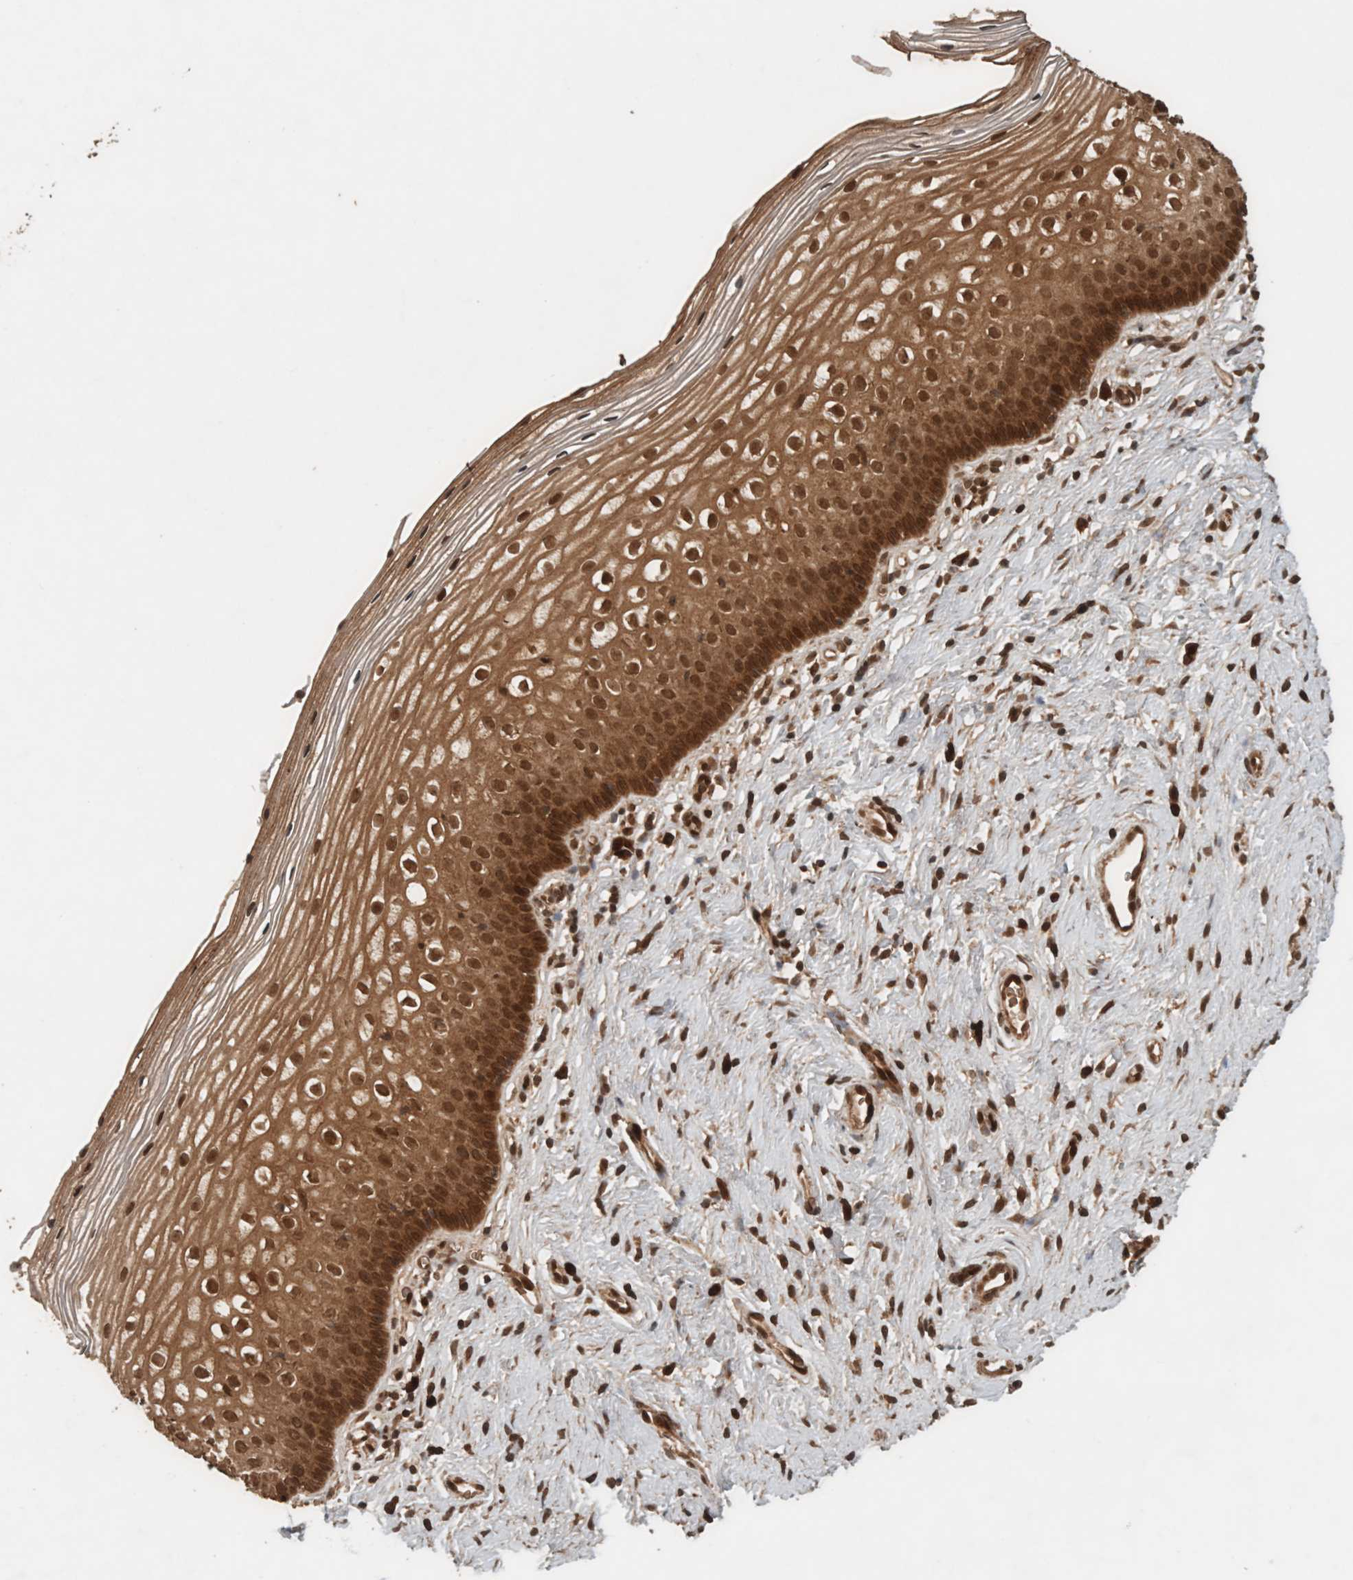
{"staining": {"intensity": "moderate", "quantity": ">75%", "location": "cytoplasmic/membranous,nuclear"}, "tissue": "cervix", "cell_type": "Squamous epithelial cells", "image_type": "normal", "snomed": [{"axis": "morphology", "description": "Normal tissue, NOS"}, {"axis": "topography", "description": "Cervix"}], "caption": "DAB (3,3'-diaminobenzidine) immunohistochemical staining of normal cervix shows moderate cytoplasmic/membranous,nuclear protein staining in about >75% of squamous epithelial cells.", "gene": "CNTROB", "patient": {"sex": "female", "age": 27}}